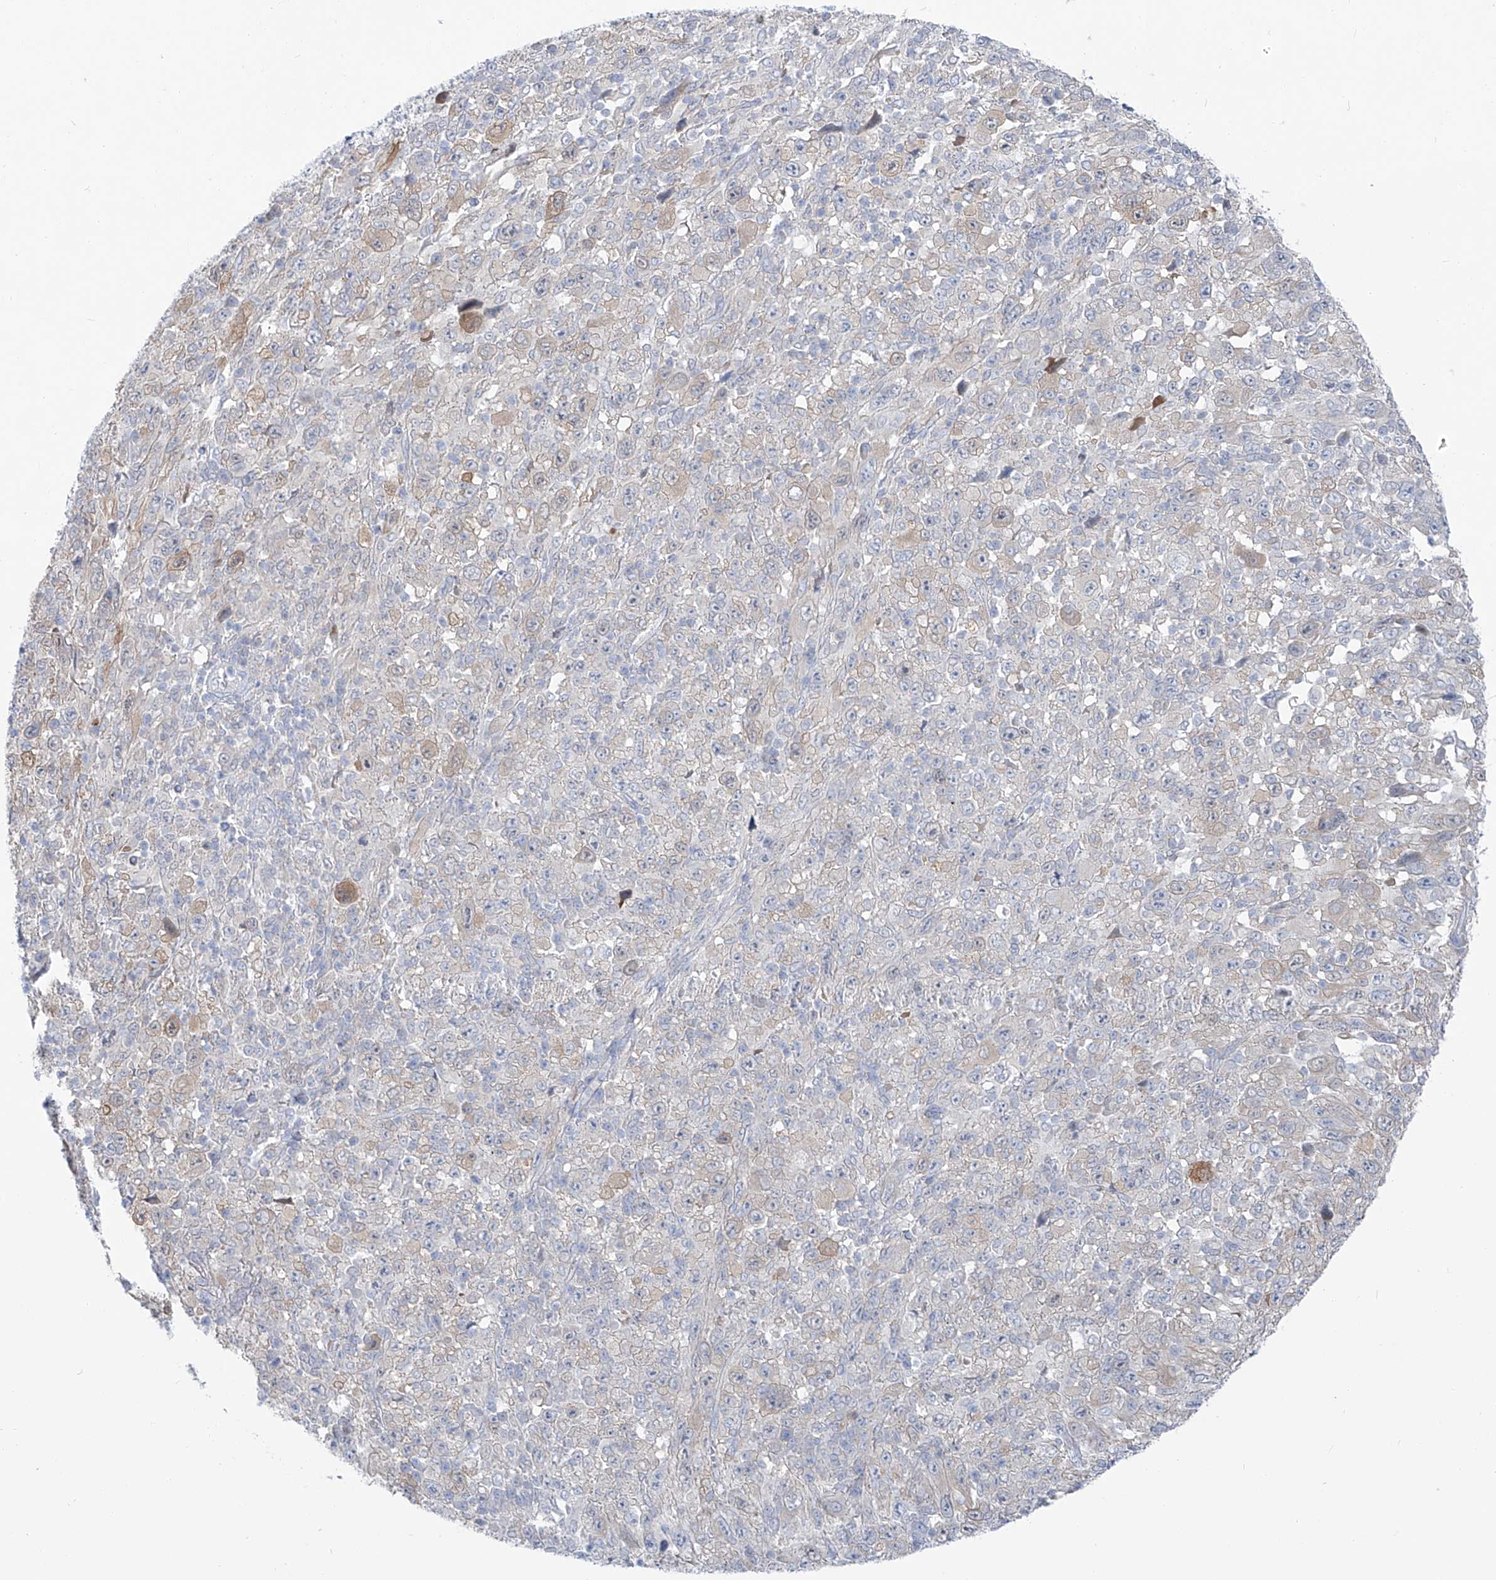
{"staining": {"intensity": "negative", "quantity": "none", "location": "none"}, "tissue": "melanoma", "cell_type": "Tumor cells", "image_type": "cancer", "snomed": [{"axis": "morphology", "description": "Malignant melanoma, Metastatic site"}, {"axis": "topography", "description": "Skin"}], "caption": "Tumor cells are negative for brown protein staining in malignant melanoma (metastatic site).", "gene": "UFL1", "patient": {"sex": "female", "age": 56}}